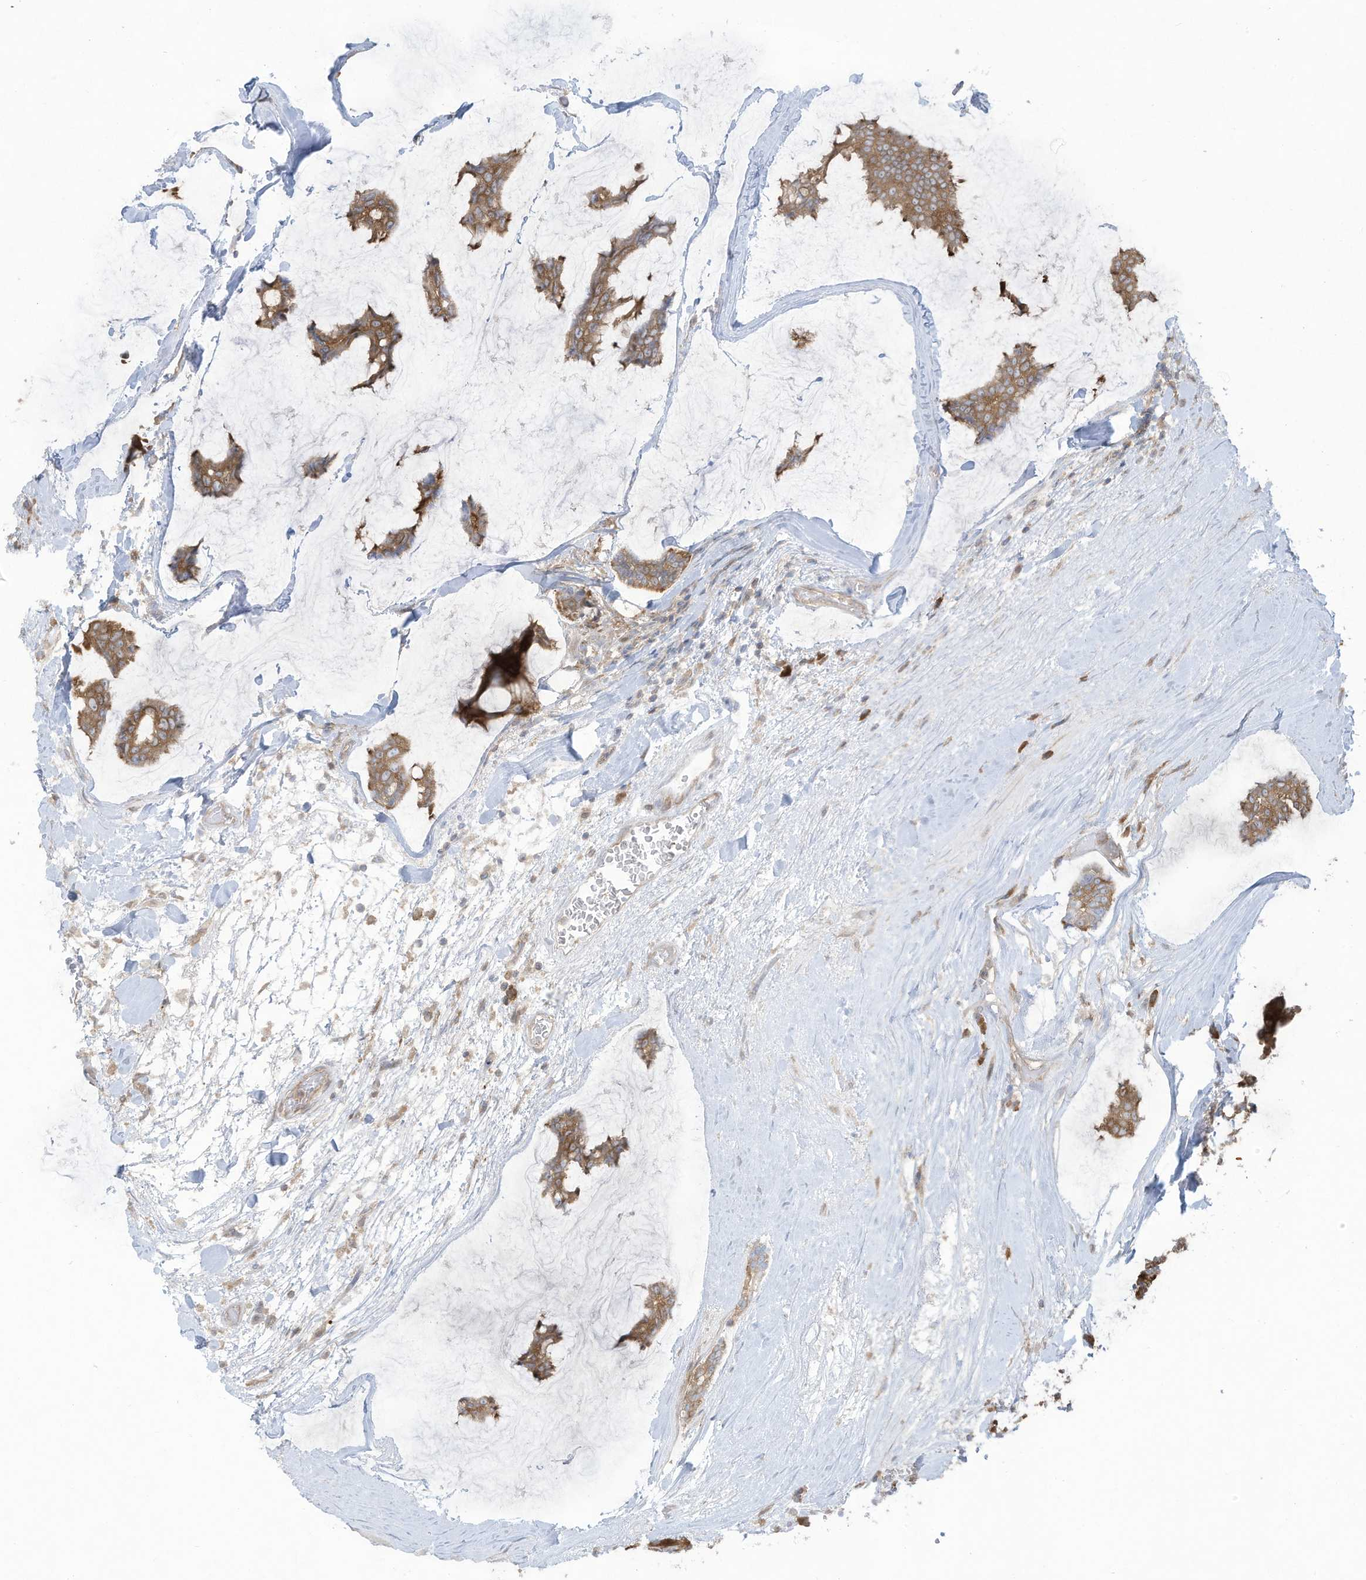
{"staining": {"intensity": "moderate", "quantity": ">75%", "location": "cytoplasmic/membranous"}, "tissue": "breast cancer", "cell_type": "Tumor cells", "image_type": "cancer", "snomed": [{"axis": "morphology", "description": "Duct carcinoma"}, {"axis": "topography", "description": "Breast"}], "caption": "Immunohistochemistry (DAB) staining of intraductal carcinoma (breast) shows moderate cytoplasmic/membranous protein positivity in about >75% of tumor cells.", "gene": "OLA1", "patient": {"sex": "female", "age": 93}}